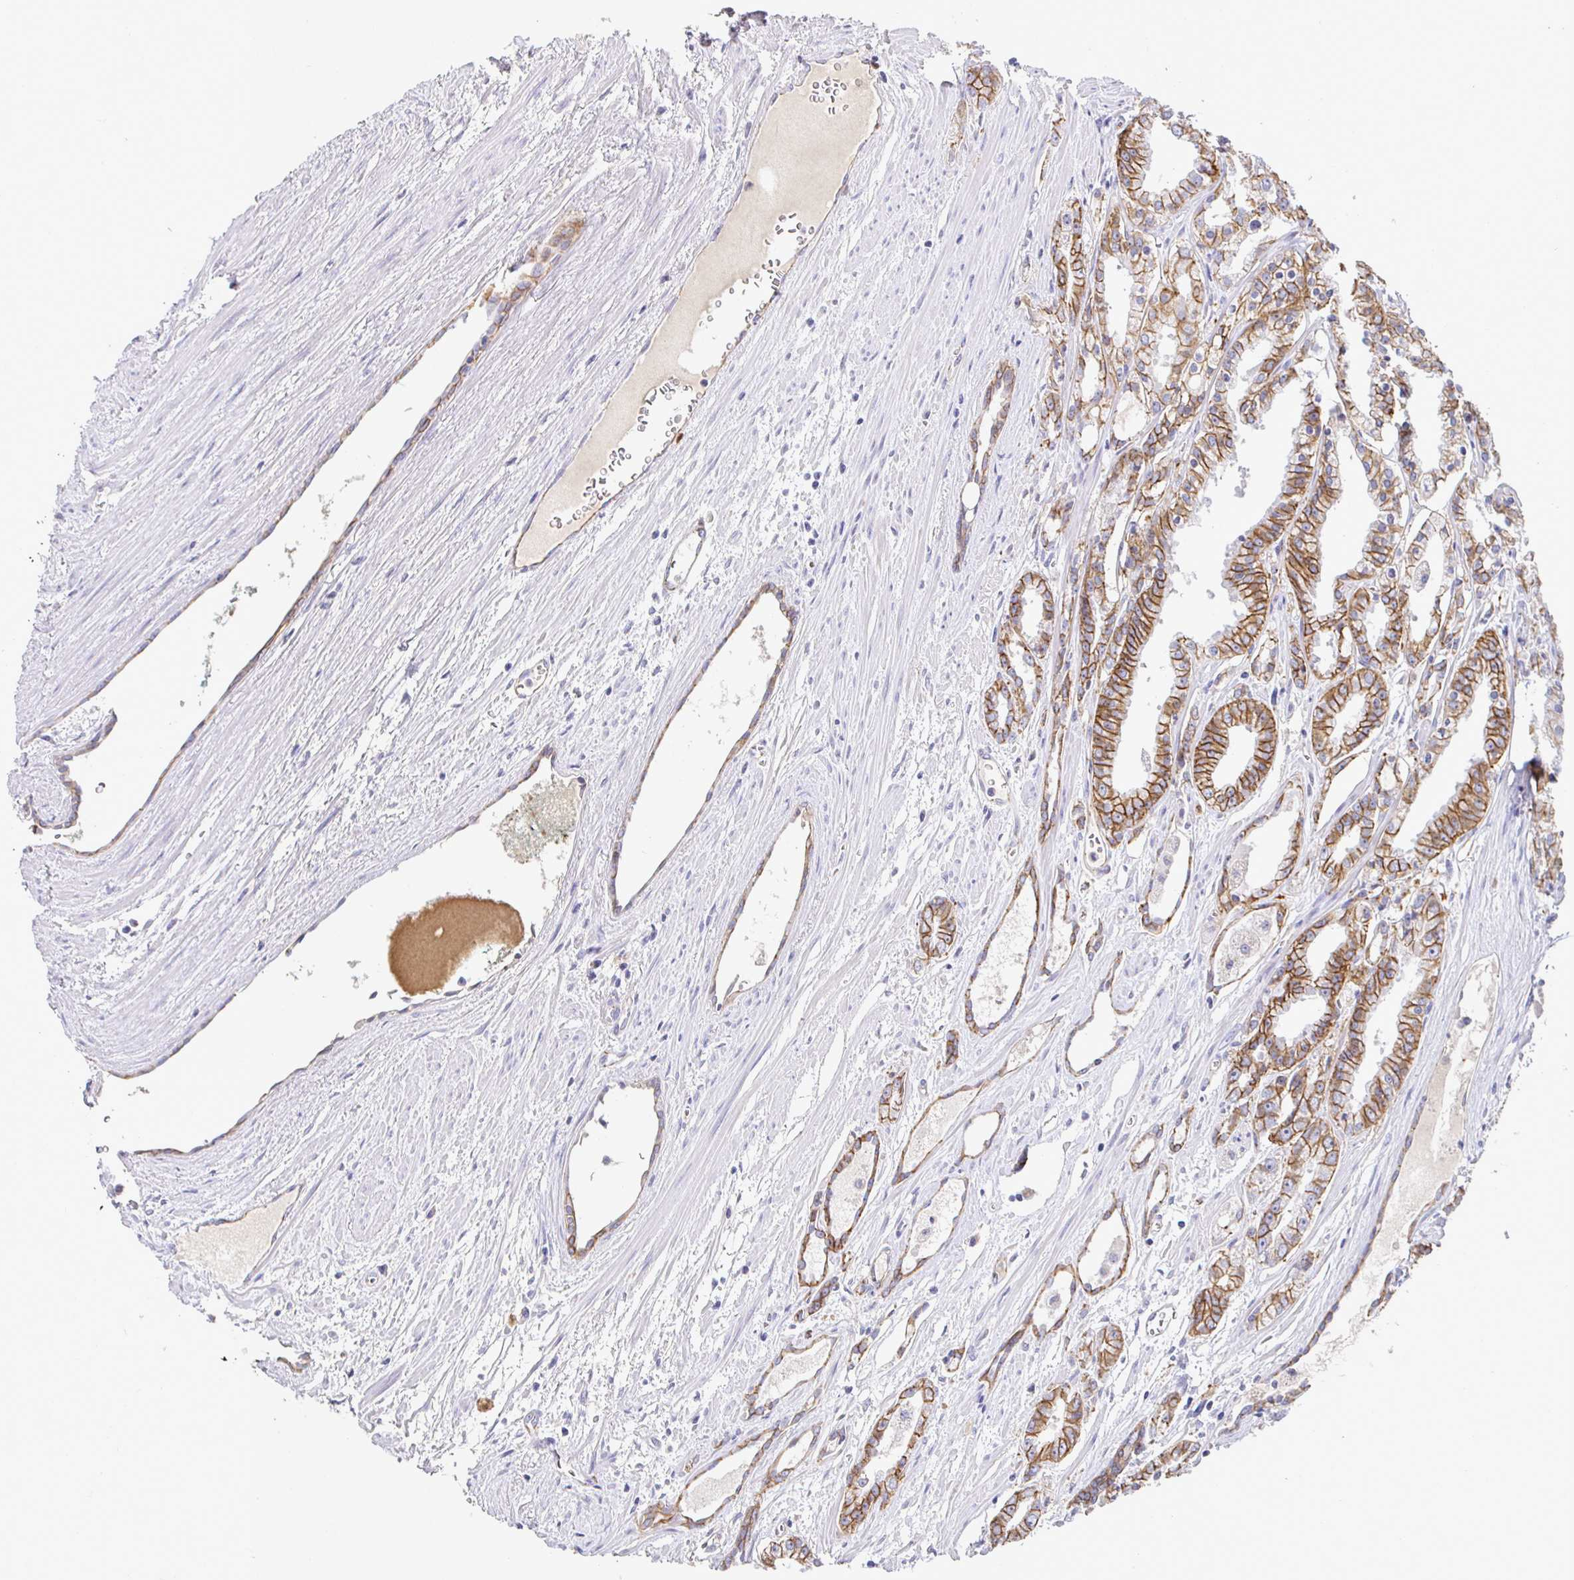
{"staining": {"intensity": "moderate", "quantity": ">75%", "location": "cytoplasmic/membranous"}, "tissue": "prostate cancer", "cell_type": "Tumor cells", "image_type": "cancer", "snomed": [{"axis": "morphology", "description": "Adenocarcinoma, High grade"}, {"axis": "topography", "description": "Prostate"}], "caption": "Prostate cancer was stained to show a protein in brown. There is medium levels of moderate cytoplasmic/membranous expression in approximately >75% of tumor cells.", "gene": "PIWIL3", "patient": {"sex": "male", "age": 68}}